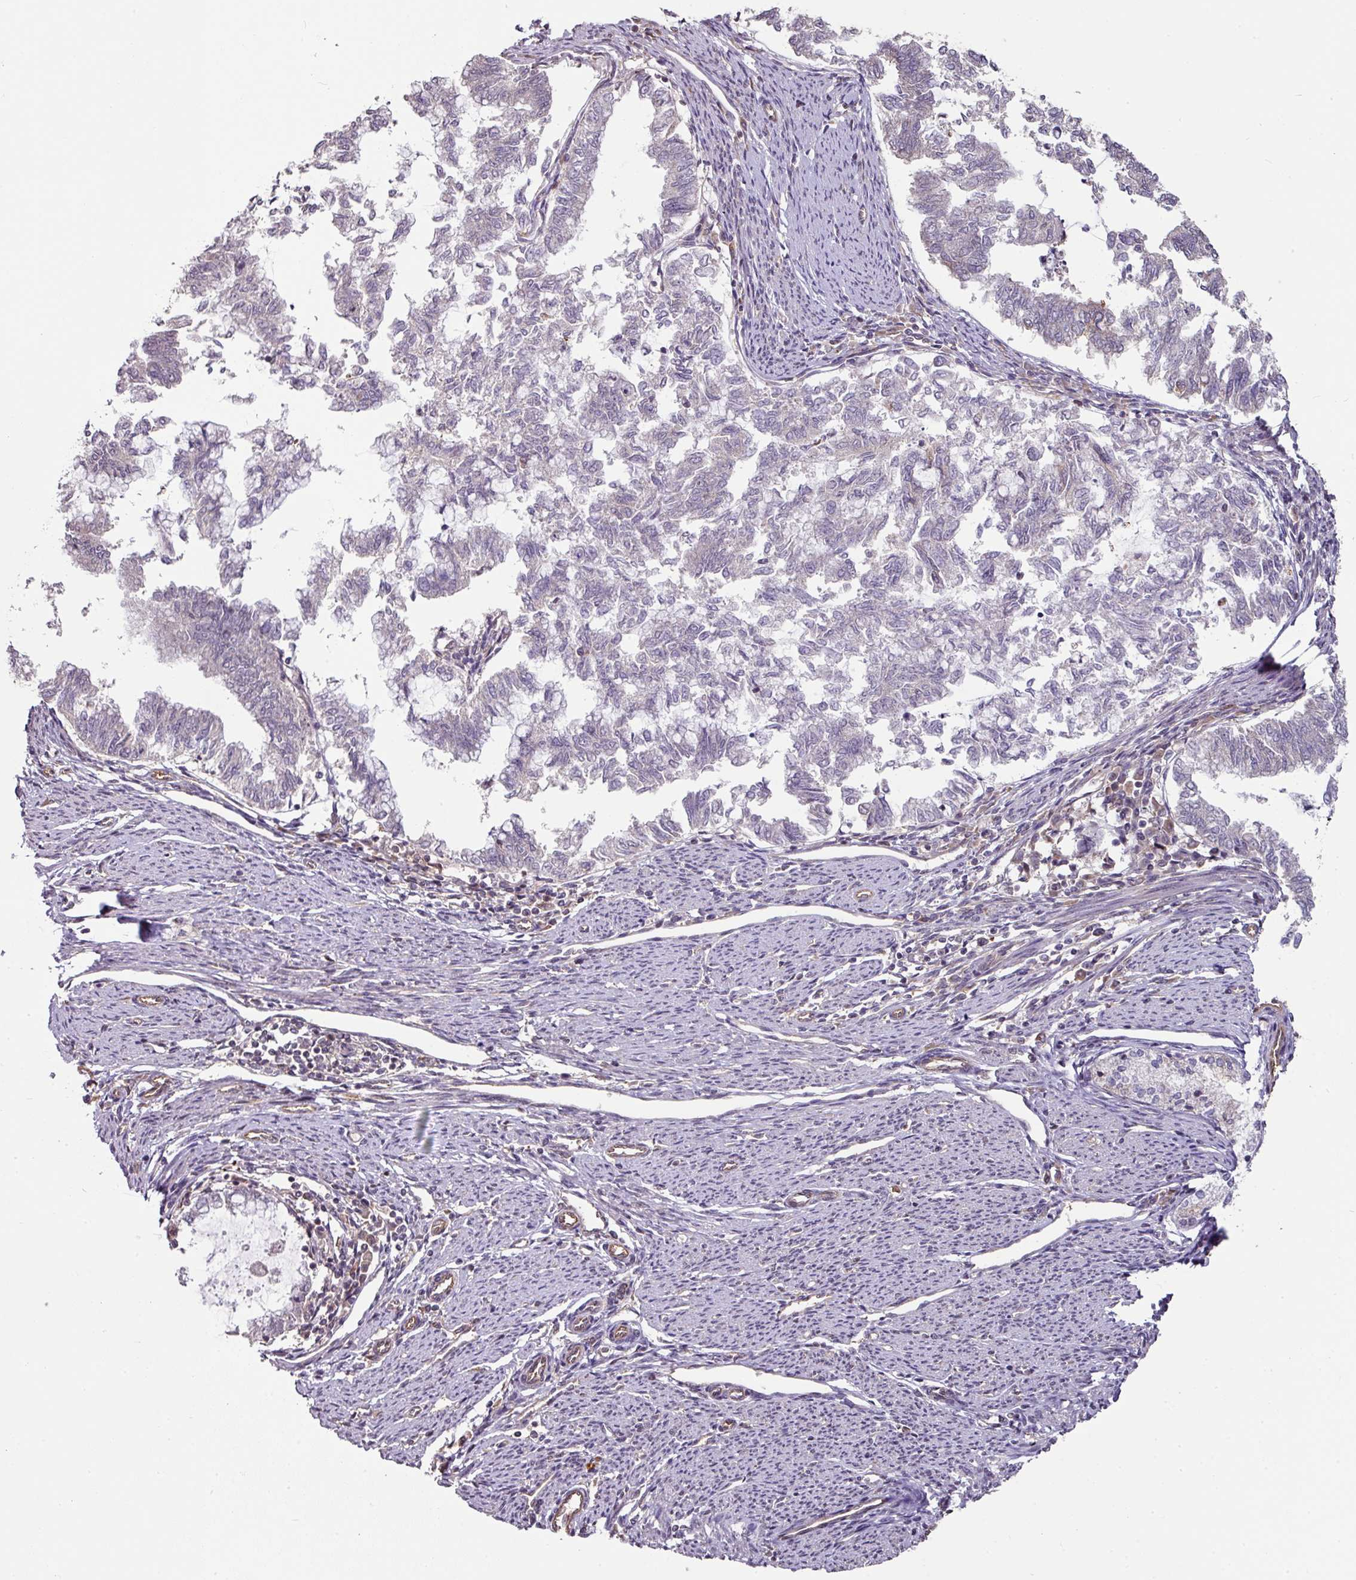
{"staining": {"intensity": "negative", "quantity": "none", "location": "none"}, "tissue": "endometrial cancer", "cell_type": "Tumor cells", "image_type": "cancer", "snomed": [{"axis": "morphology", "description": "Adenocarcinoma, NOS"}, {"axis": "topography", "description": "Endometrium"}], "caption": "Immunohistochemical staining of endometrial adenocarcinoma exhibits no significant expression in tumor cells.", "gene": "ANKRD18A", "patient": {"sex": "female", "age": 79}}